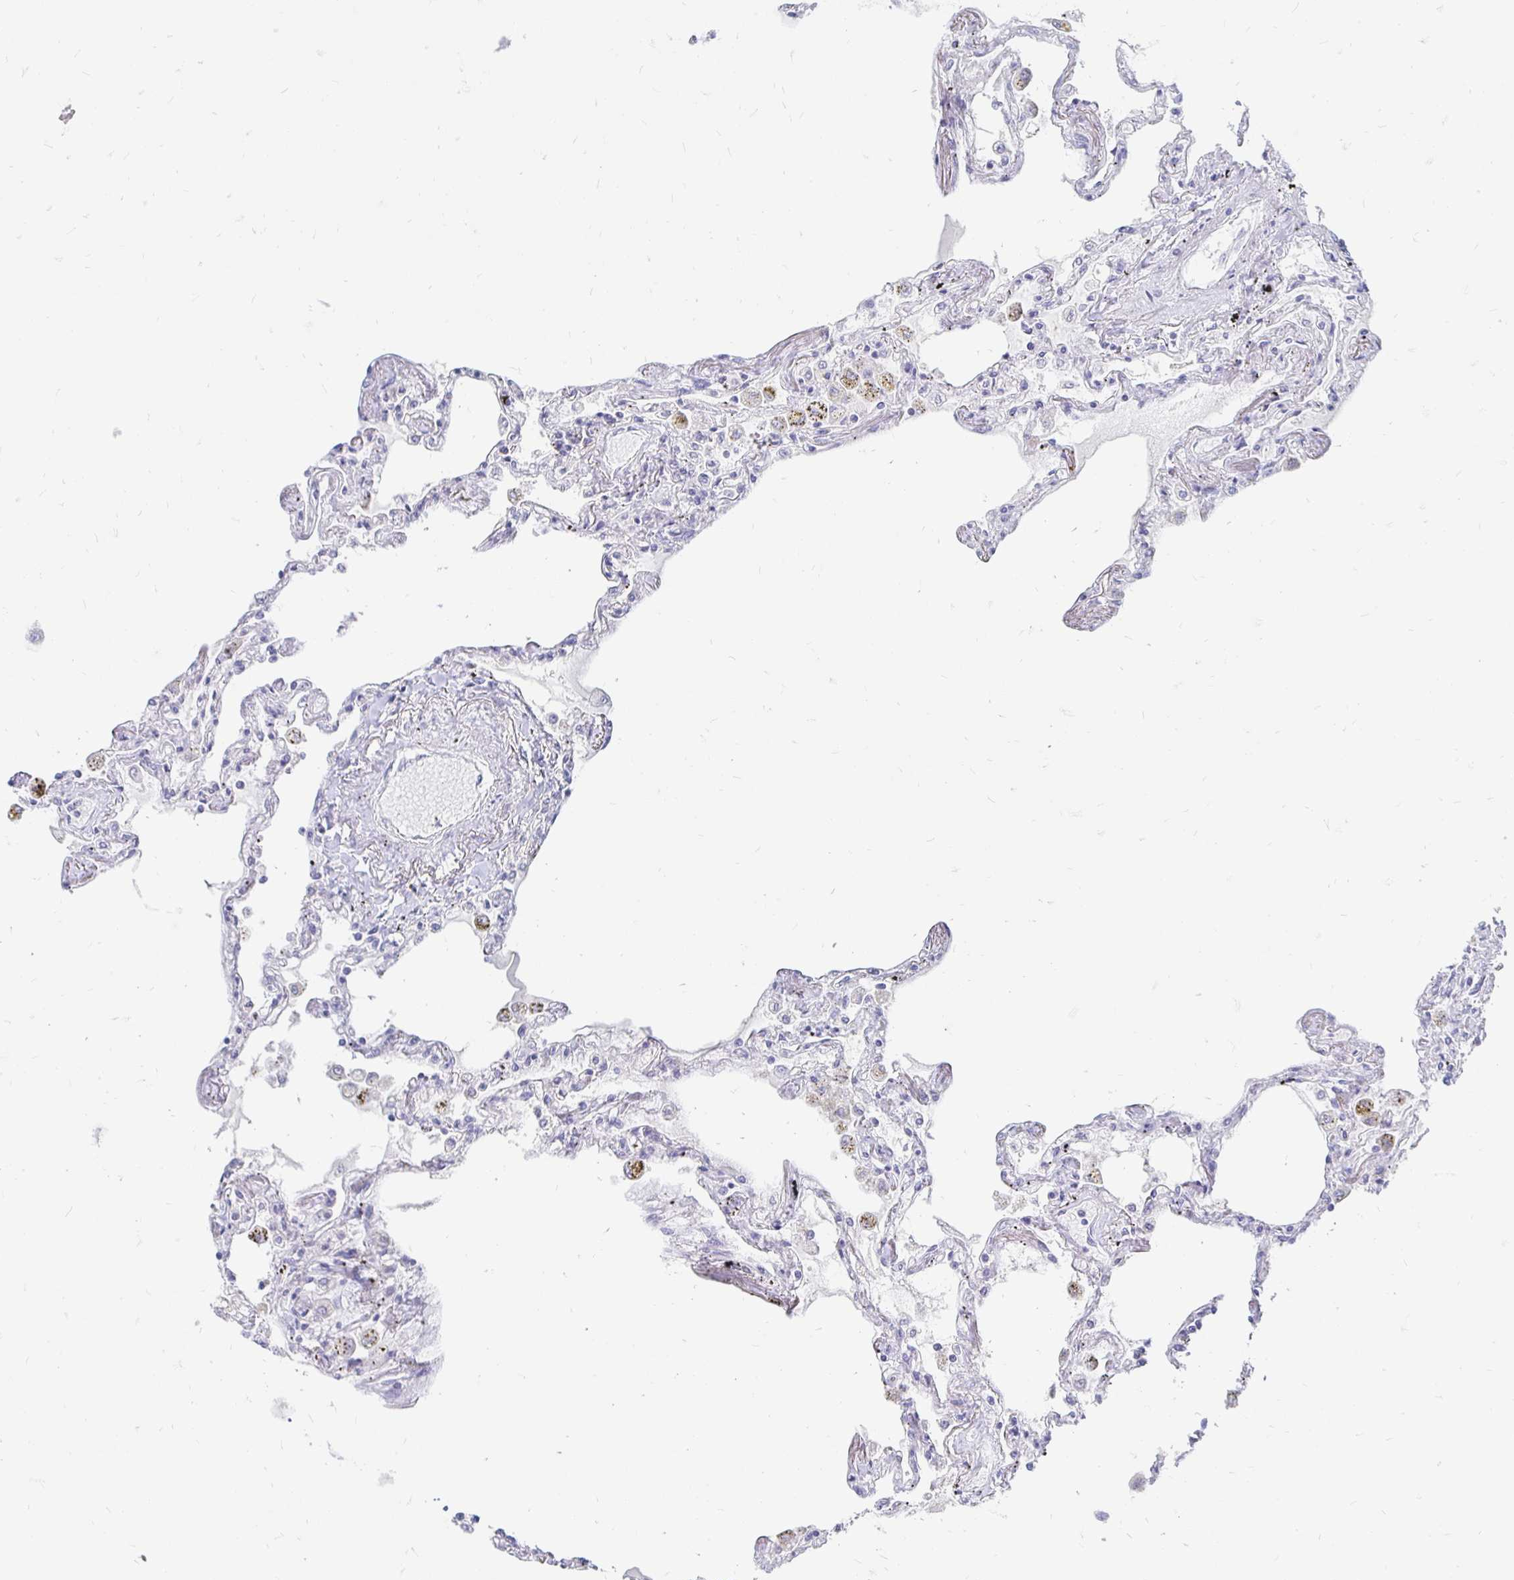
{"staining": {"intensity": "negative", "quantity": "none", "location": "none"}, "tissue": "lung", "cell_type": "Alveolar cells", "image_type": "normal", "snomed": [{"axis": "morphology", "description": "Normal tissue, NOS"}, {"axis": "morphology", "description": "Adenocarcinoma, NOS"}, {"axis": "topography", "description": "Cartilage tissue"}, {"axis": "topography", "description": "Lung"}], "caption": "Immunohistochemistry (IHC) photomicrograph of unremarkable lung stained for a protein (brown), which exhibits no expression in alveolar cells.", "gene": "PEG10", "patient": {"sex": "female", "age": 67}}